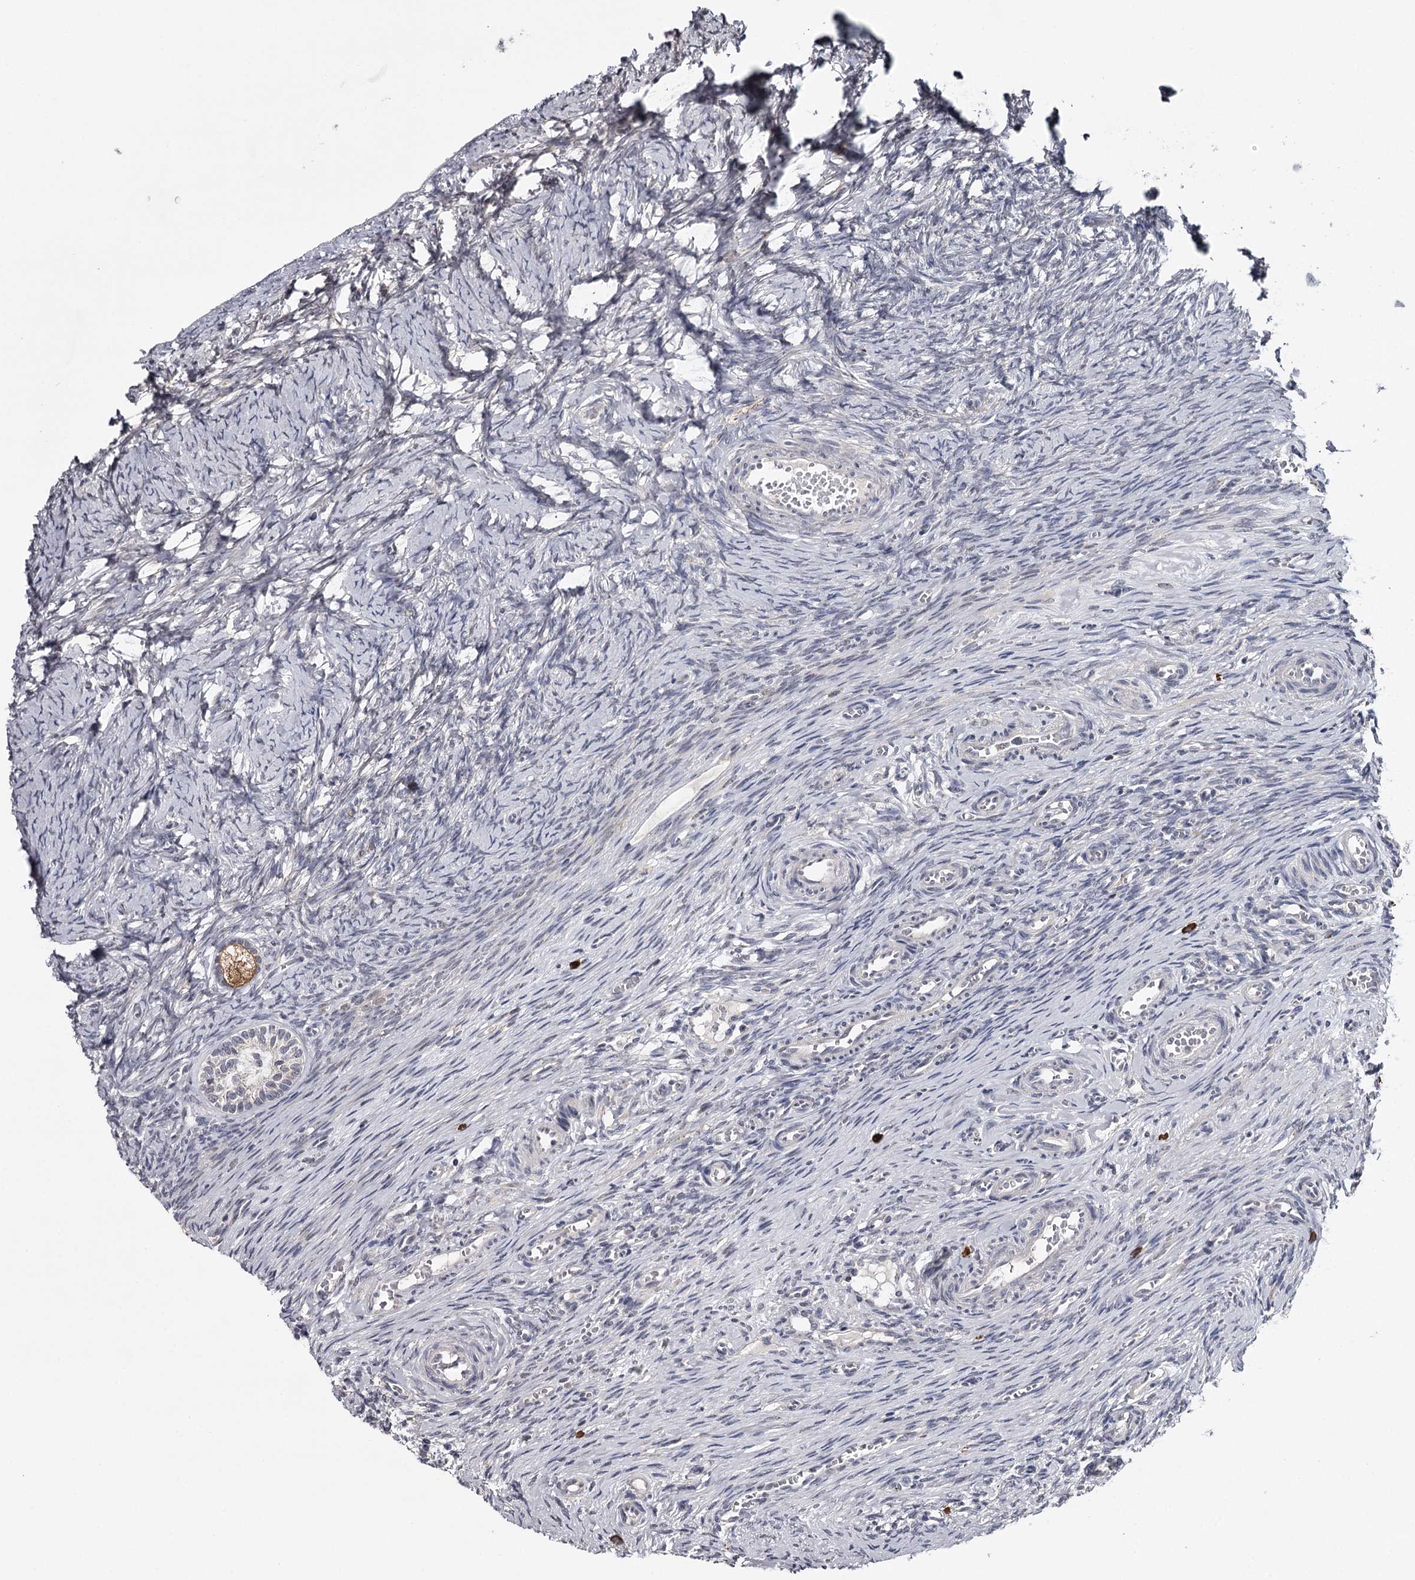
{"staining": {"intensity": "moderate", "quantity": ">75%", "location": "cytoplasmic/membranous"}, "tissue": "ovary", "cell_type": "Follicle cells", "image_type": "normal", "snomed": [{"axis": "morphology", "description": "Adenocarcinoma, NOS"}, {"axis": "topography", "description": "Endometrium"}], "caption": "Brown immunohistochemical staining in normal human ovary shows moderate cytoplasmic/membranous expression in approximately >75% of follicle cells. (brown staining indicates protein expression, while blue staining denotes nuclei).", "gene": "GTSF1", "patient": {"sex": "female", "age": 32}}